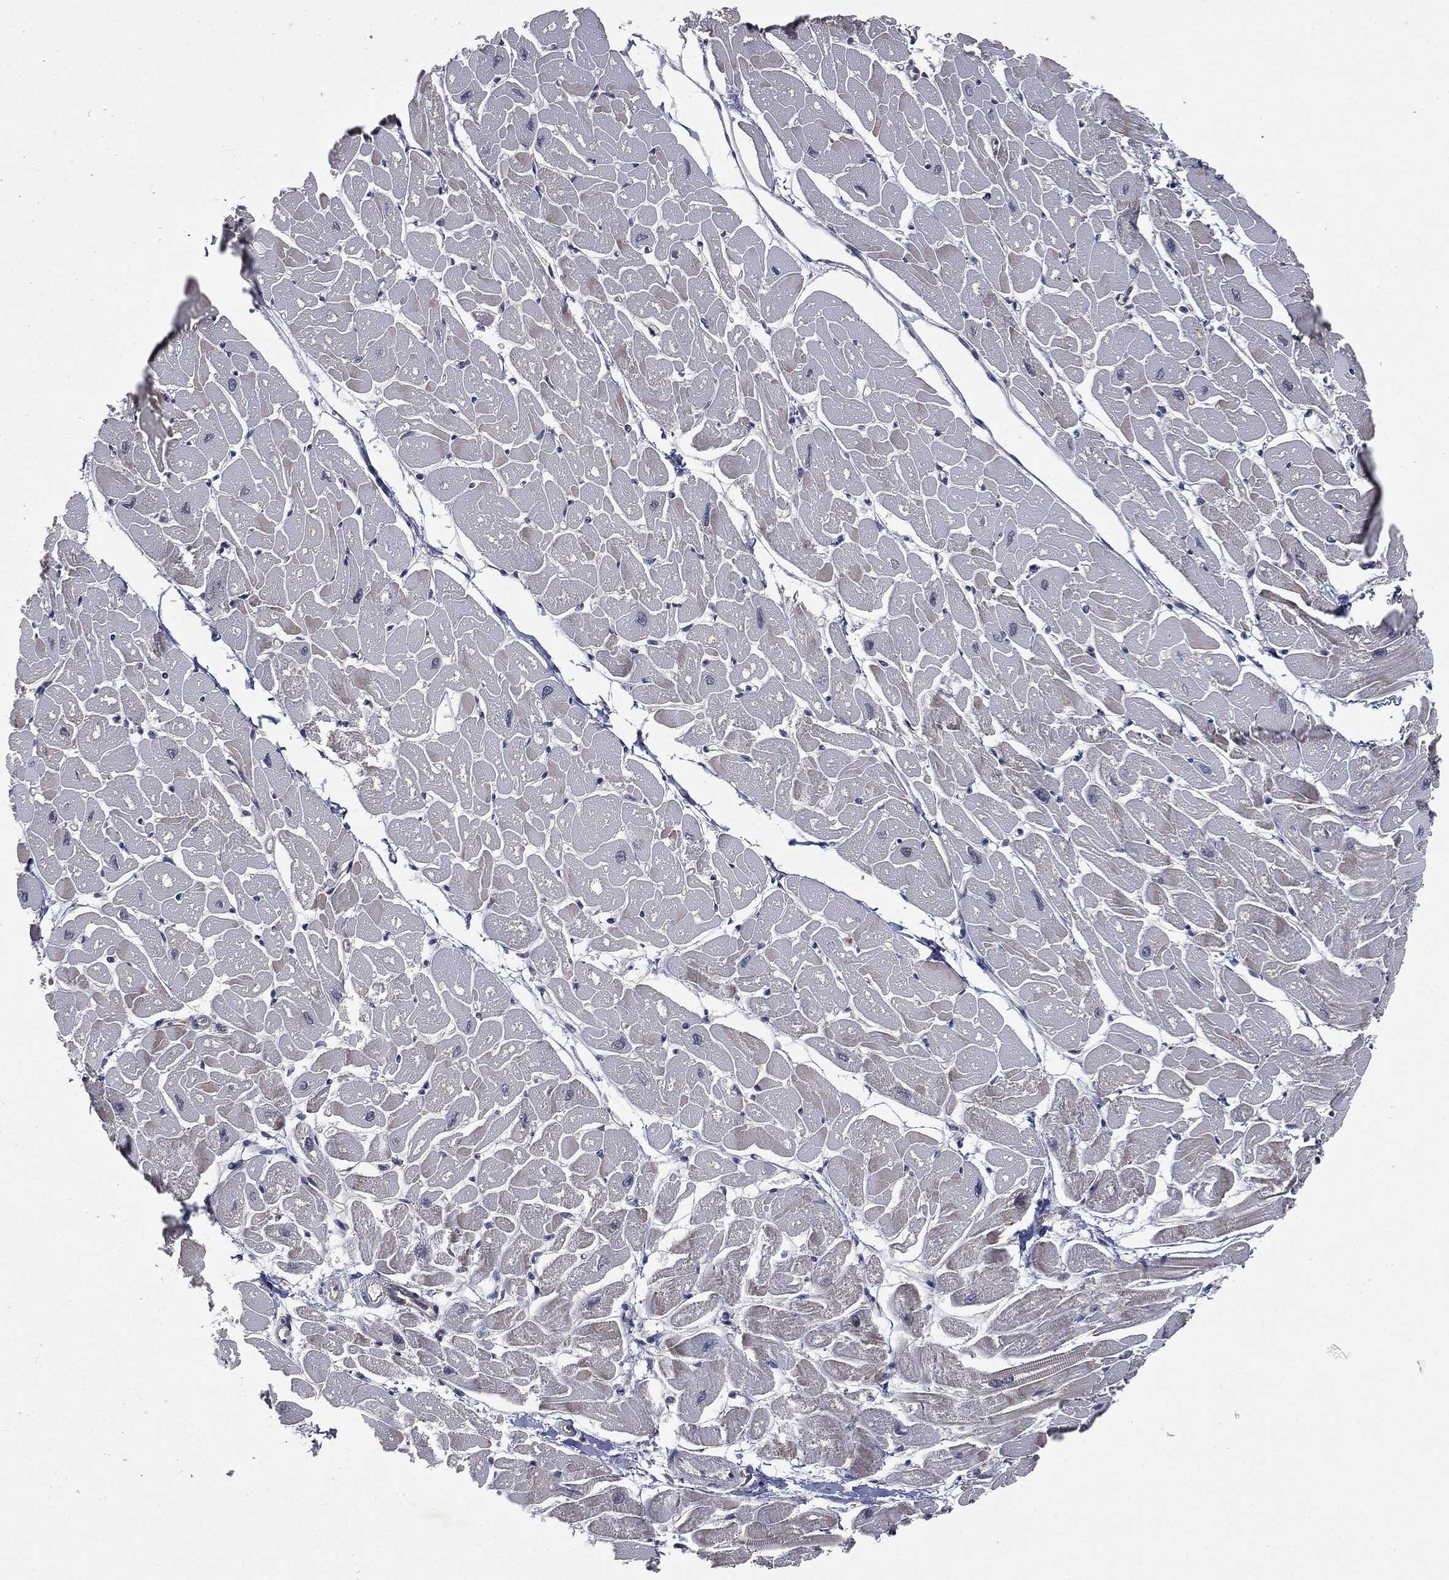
{"staining": {"intensity": "strong", "quantity": "25%-75%", "location": "cytoplasmic/membranous"}, "tissue": "heart muscle", "cell_type": "Cardiomyocytes", "image_type": "normal", "snomed": [{"axis": "morphology", "description": "Normal tissue, NOS"}, {"axis": "topography", "description": "Heart"}], "caption": "This is an image of immunohistochemistry staining of unremarkable heart muscle, which shows strong positivity in the cytoplasmic/membranous of cardiomyocytes.", "gene": "EPS15L1", "patient": {"sex": "male", "age": 57}}